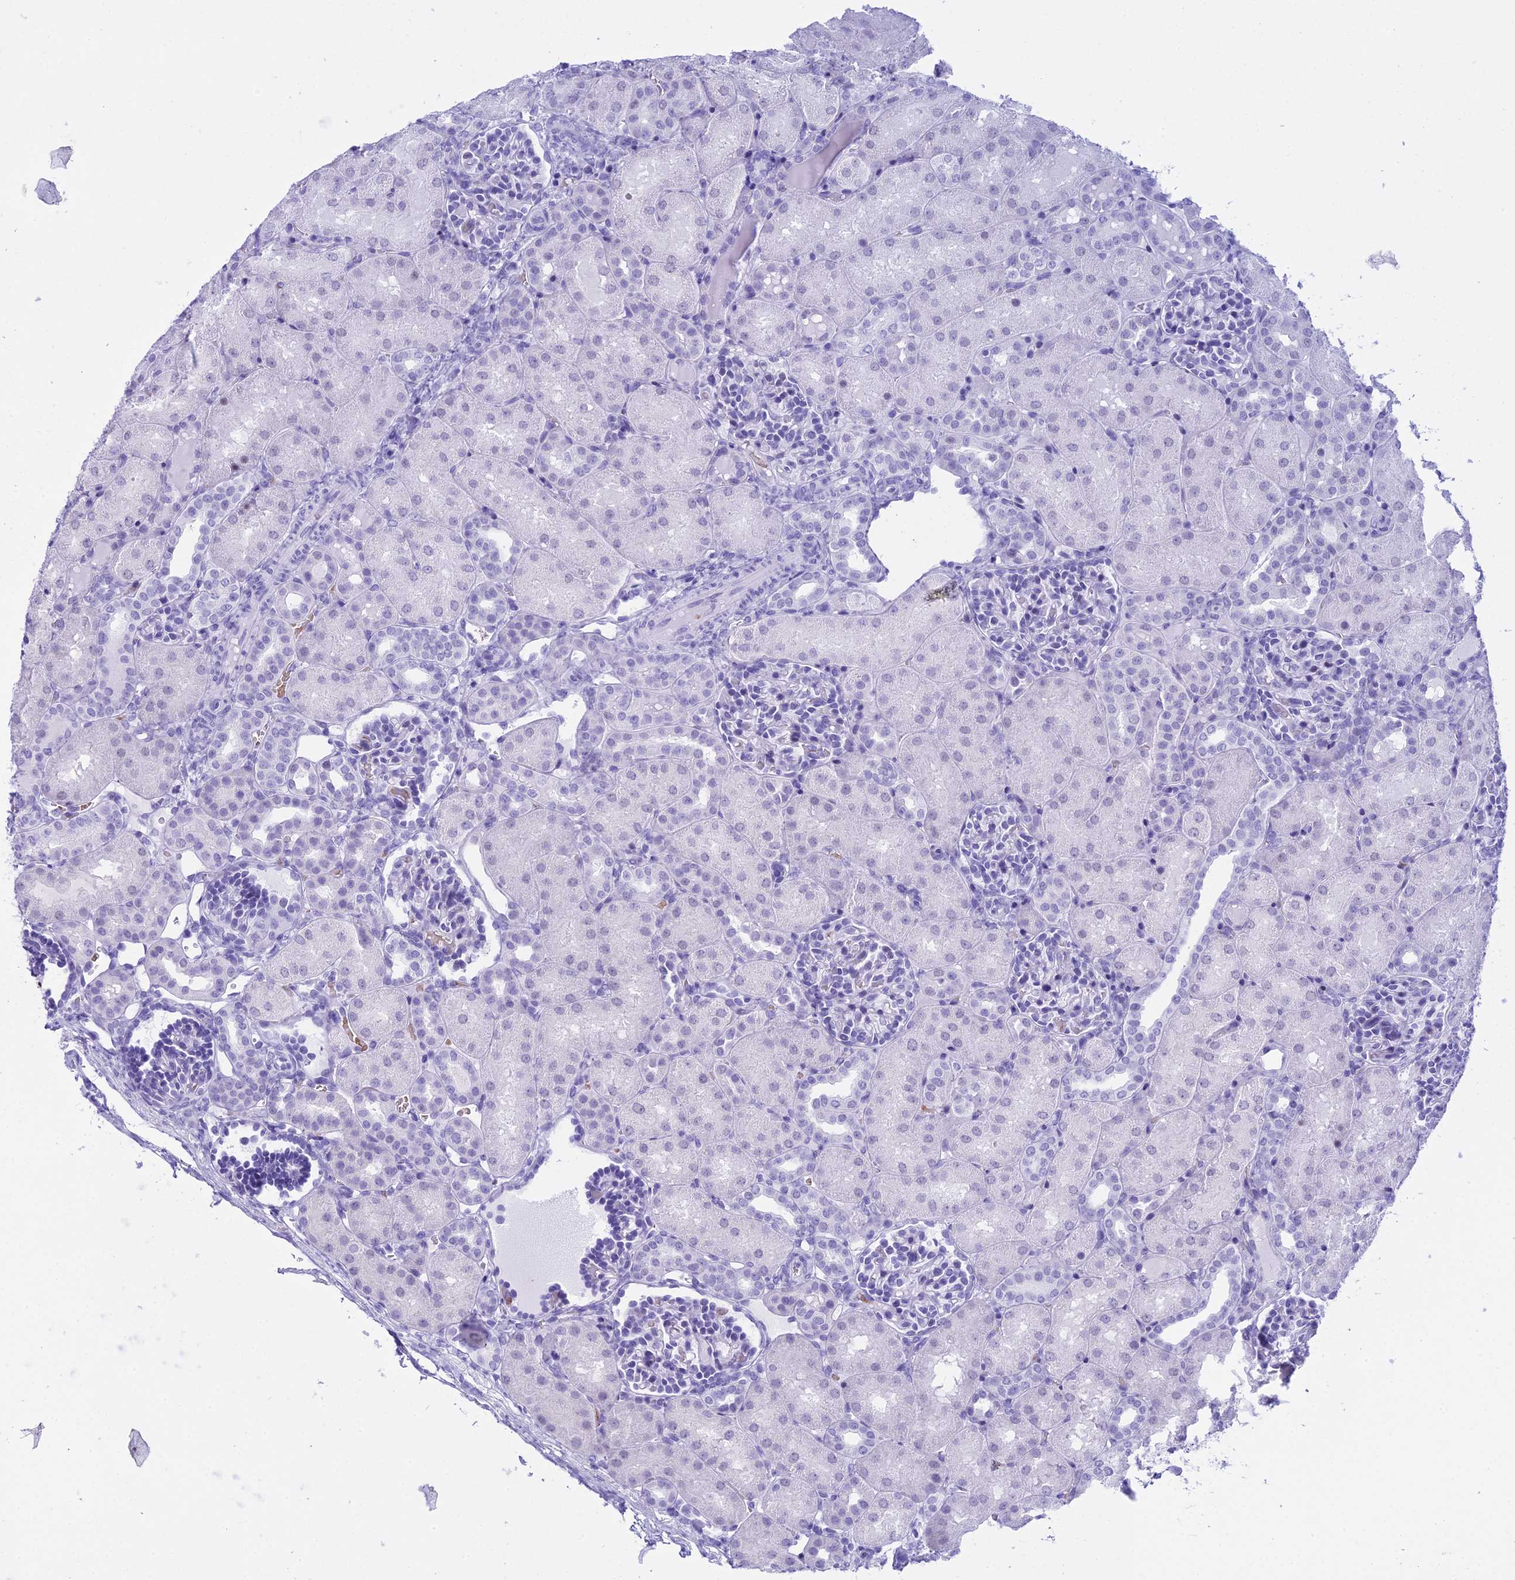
{"staining": {"intensity": "moderate", "quantity": "<25%", "location": "nuclear"}, "tissue": "kidney", "cell_type": "Cells in glomeruli", "image_type": "normal", "snomed": [{"axis": "morphology", "description": "Normal tissue, NOS"}, {"axis": "topography", "description": "Kidney"}], "caption": "DAB (3,3'-diaminobenzidine) immunohistochemical staining of normal human kidney exhibits moderate nuclear protein staining in about <25% of cells in glomeruli.", "gene": "RNPS1", "patient": {"sex": "male", "age": 1}}